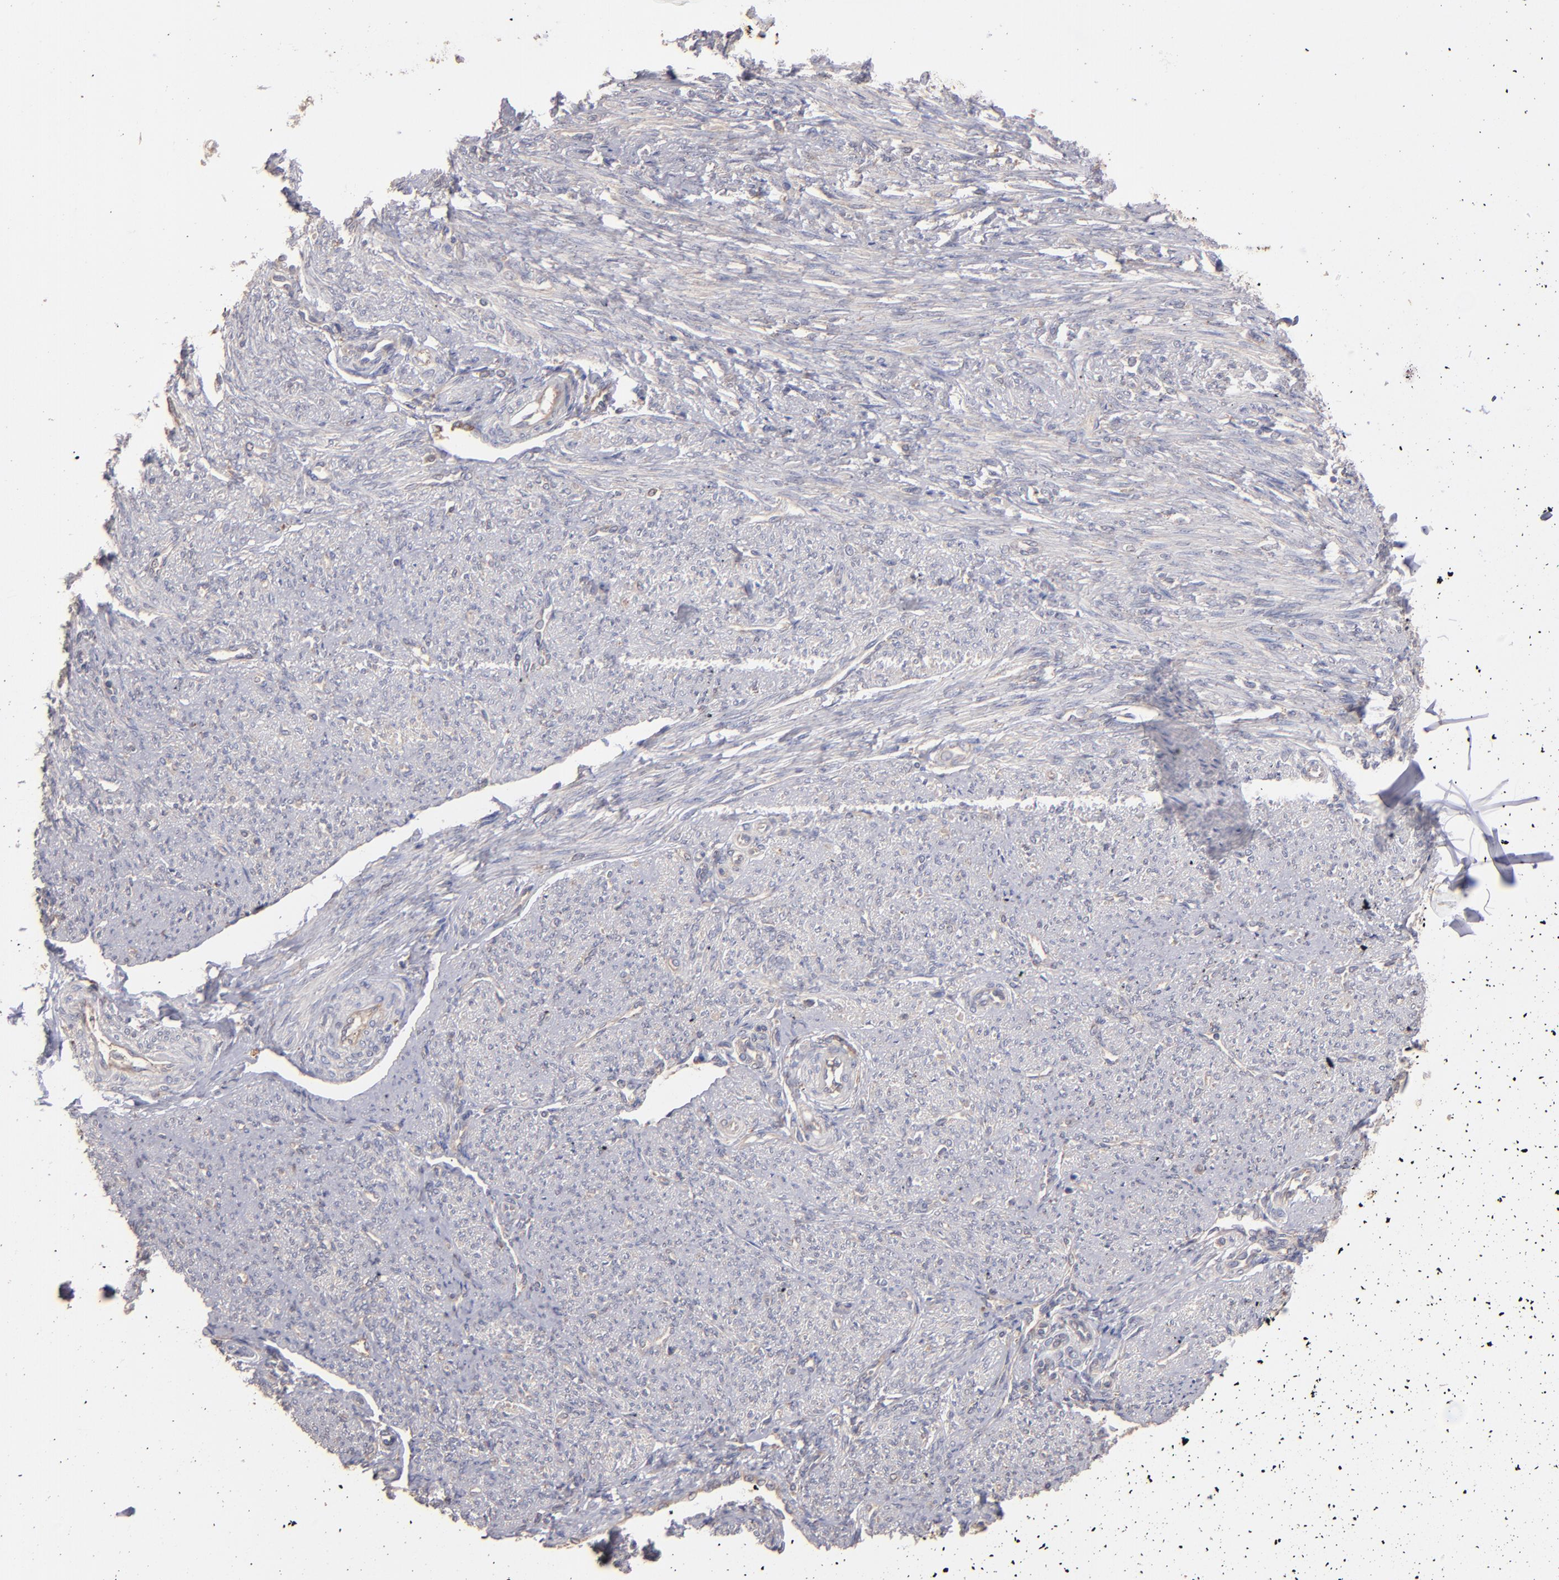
{"staining": {"intensity": "negative", "quantity": "none", "location": "none"}, "tissue": "smooth muscle", "cell_type": "Smooth muscle cells", "image_type": "normal", "snomed": [{"axis": "morphology", "description": "Normal tissue, NOS"}, {"axis": "topography", "description": "Smooth muscle"}], "caption": "This is an IHC histopathology image of normal human smooth muscle. There is no expression in smooth muscle cells.", "gene": "NFKBIE", "patient": {"sex": "female", "age": 65}}